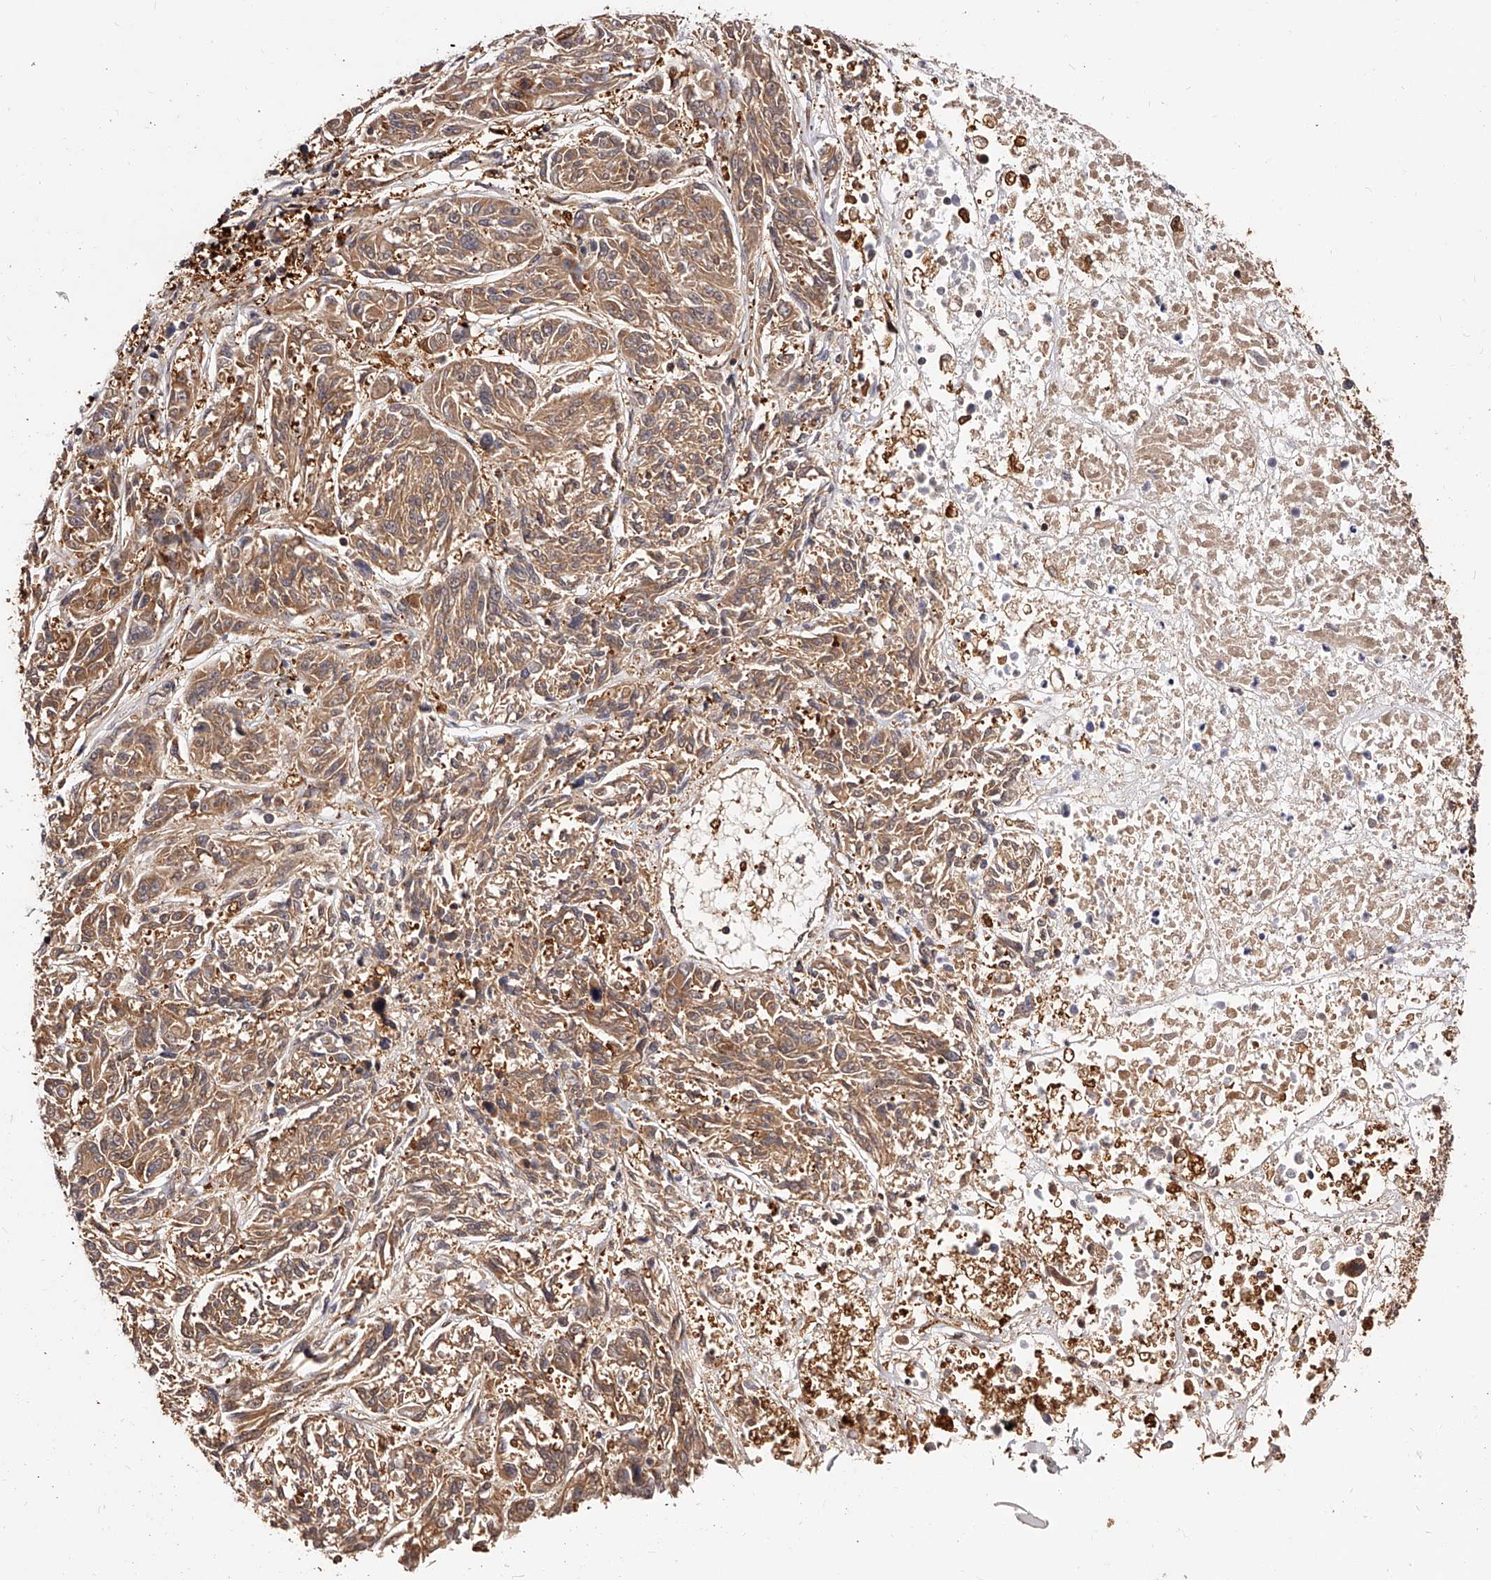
{"staining": {"intensity": "moderate", "quantity": ">75%", "location": "cytoplasmic/membranous"}, "tissue": "melanoma", "cell_type": "Tumor cells", "image_type": "cancer", "snomed": [{"axis": "morphology", "description": "Malignant melanoma, NOS"}, {"axis": "topography", "description": "Skin"}], "caption": "IHC staining of melanoma, which shows medium levels of moderate cytoplasmic/membranous staining in about >75% of tumor cells indicating moderate cytoplasmic/membranous protein positivity. The staining was performed using DAB (brown) for protein detection and nuclei were counterstained in hematoxylin (blue).", "gene": "LAP3", "patient": {"sex": "male", "age": 53}}